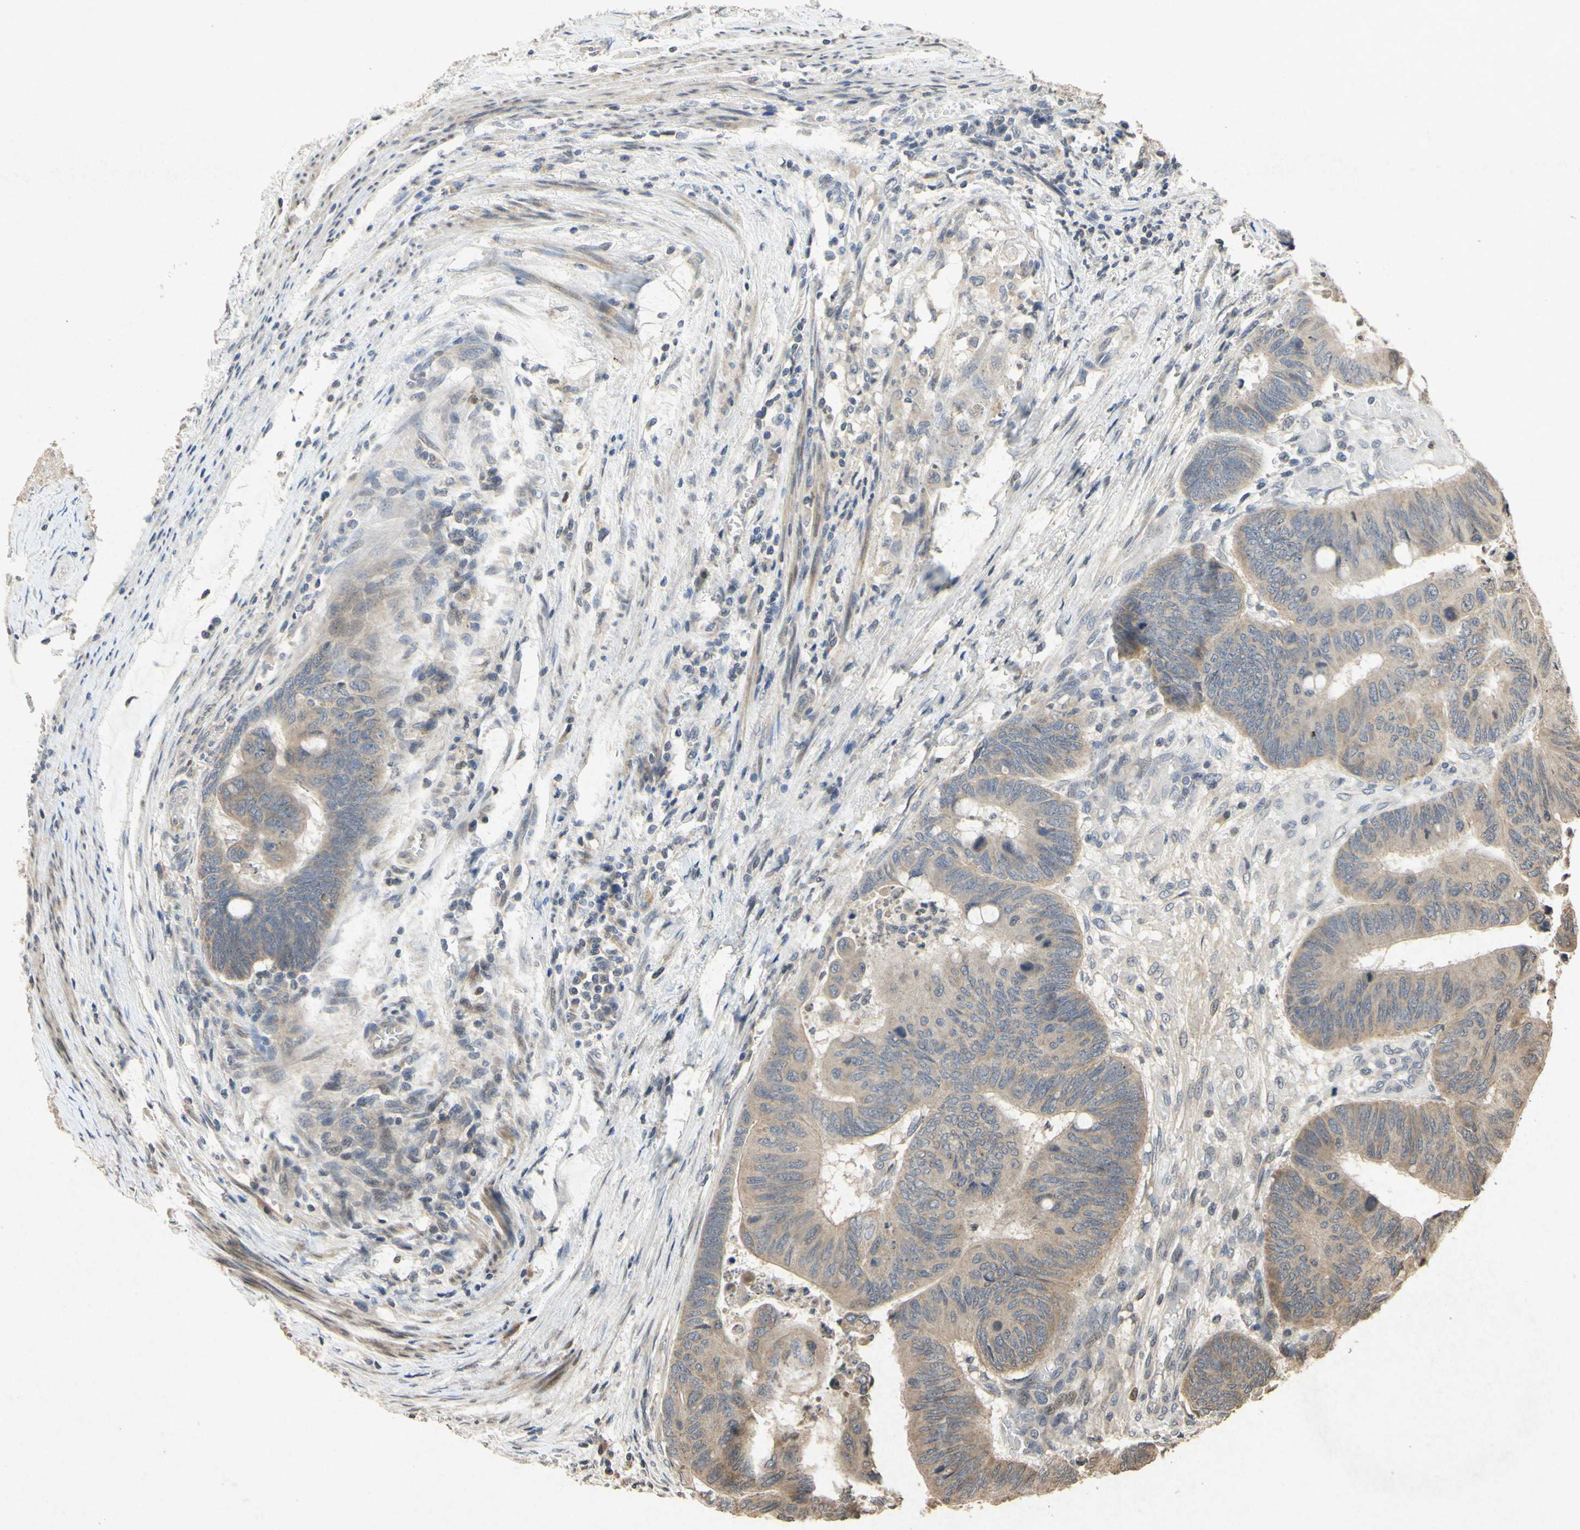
{"staining": {"intensity": "weak", "quantity": "25%-75%", "location": "cytoplasmic/membranous"}, "tissue": "colorectal cancer", "cell_type": "Tumor cells", "image_type": "cancer", "snomed": [{"axis": "morphology", "description": "Normal tissue, NOS"}, {"axis": "morphology", "description": "Adenocarcinoma, NOS"}, {"axis": "topography", "description": "Rectum"}, {"axis": "topography", "description": "Peripheral nerve tissue"}], "caption": "Brown immunohistochemical staining in adenocarcinoma (colorectal) shows weak cytoplasmic/membranous positivity in approximately 25%-75% of tumor cells. (DAB (3,3'-diaminobenzidine) = brown stain, brightfield microscopy at high magnification).", "gene": "ATP6V1H", "patient": {"sex": "male", "age": 92}}